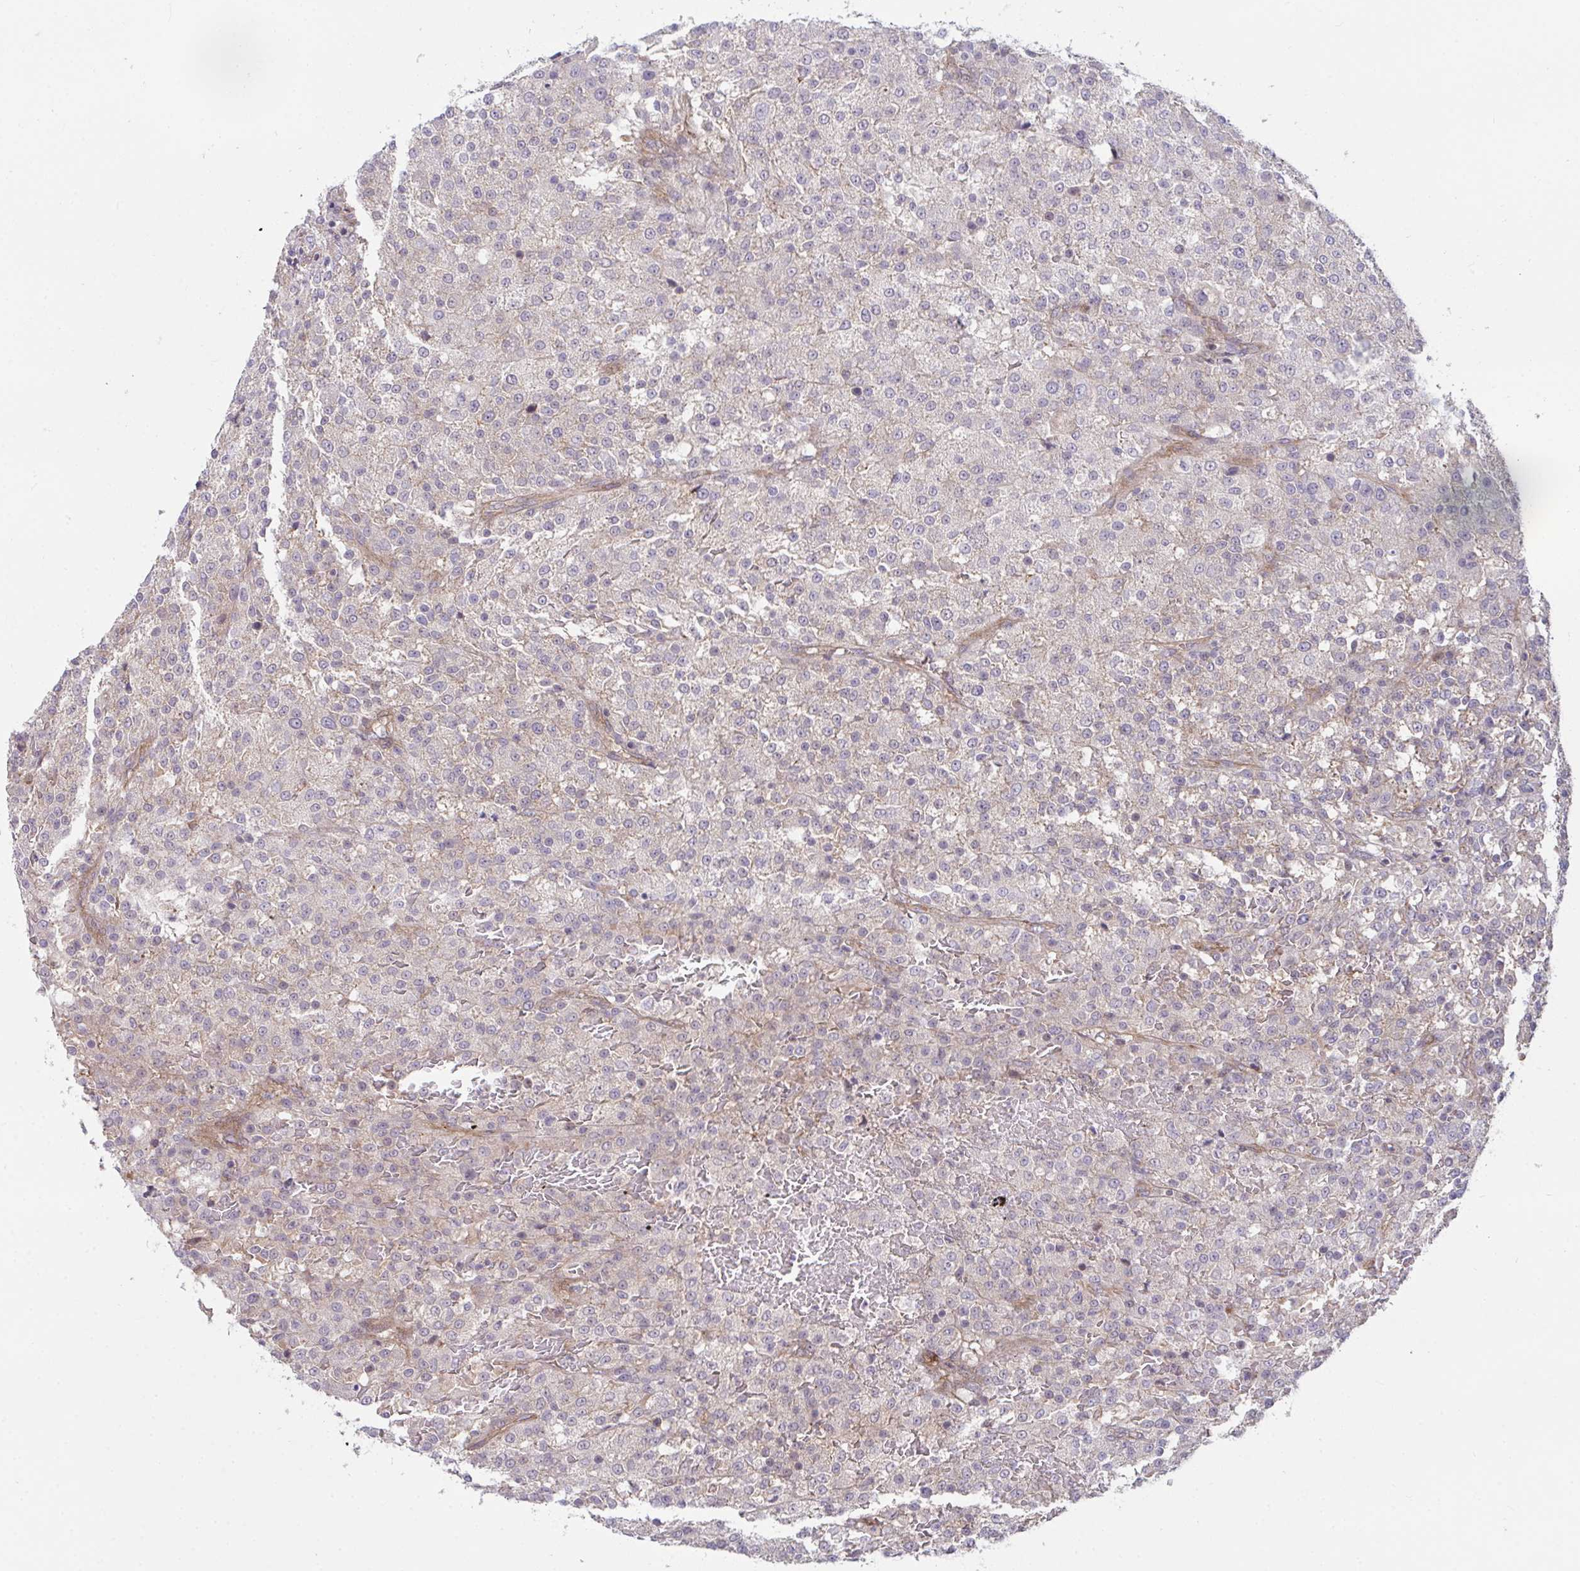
{"staining": {"intensity": "negative", "quantity": "none", "location": "none"}, "tissue": "testis cancer", "cell_type": "Tumor cells", "image_type": "cancer", "snomed": [{"axis": "morphology", "description": "Seminoma, NOS"}, {"axis": "topography", "description": "Testis"}], "caption": "Protein analysis of testis cancer (seminoma) reveals no significant expression in tumor cells.", "gene": "CASP9", "patient": {"sex": "male", "age": 59}}